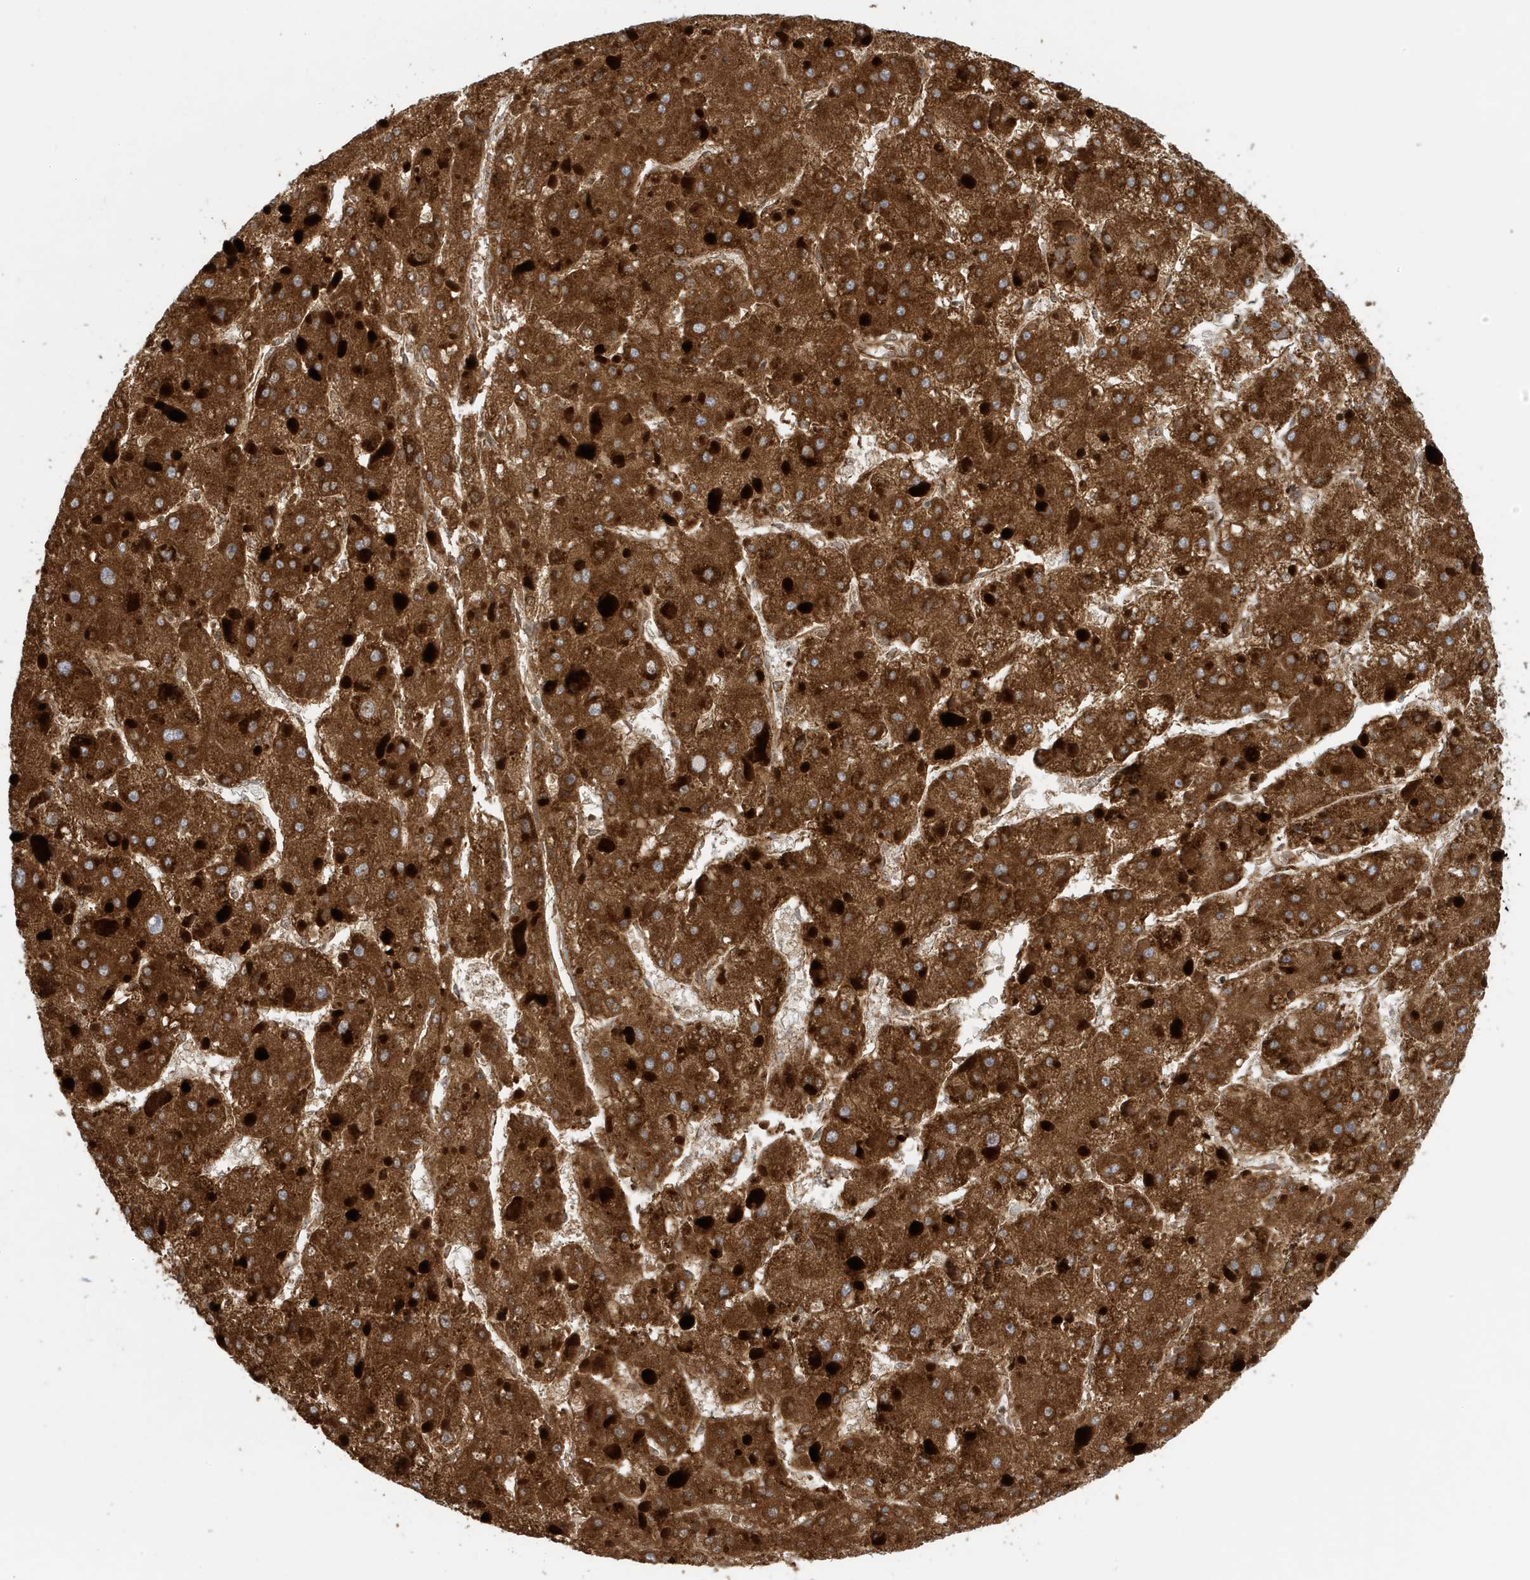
{"staining": {"intensity": "strong", "quantity": ">75%", "location": "cytoplasmic/membranous"}, "tissue": "liver cancer", "cell_type": "Tumor cells", "image_type": "cancer", "snomed": [{"axis": "morphology", "description": "Carcinoma, Hepatocellular, NOS"}, {"axis": "topography", "description": "Liver"}], "caption": "This is an image of immunohistochemistry staining of hepatocellular carcinoma (liver), which shows strong staining in the cytoplasmic/membranous of tumor cells.", "gene": "MAN1A1", "patient": {"sex": "female", "age": 73}}